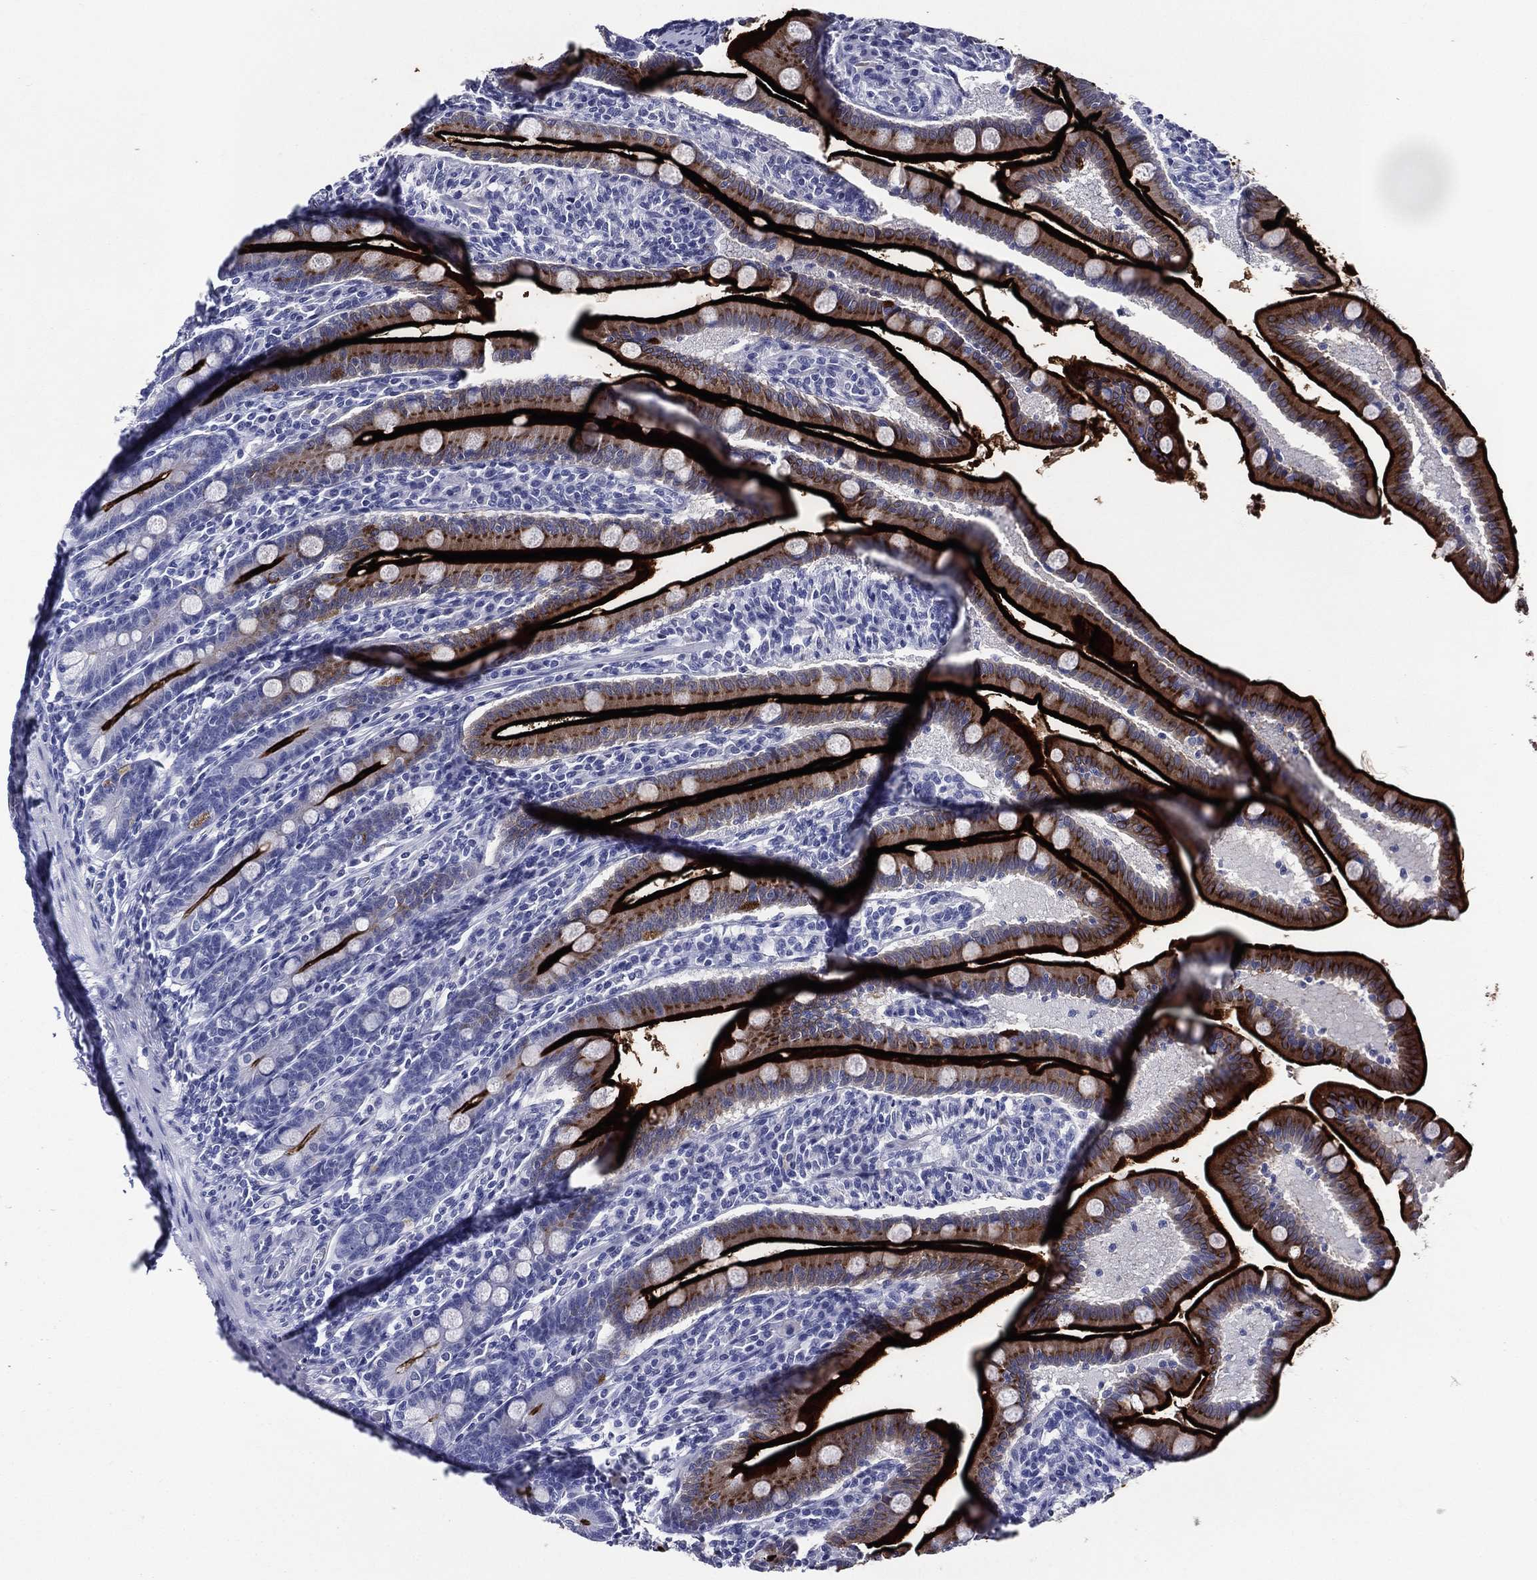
{"staining": {"intensity": "strong", "quantity": "25%-75%", "location": "cytoplasmic/membranous"}, "tissue": "small intestine", "cell_type": "Glandular cells", "image_type": "normal", "snomed": [{"axis": "morphology", "description": "Normal tissue, NOS"}, {"axis": "topography", "description": "Small intestine"}], "caption": "Immunohistochemistry (DAB (3,3'-diaminobenzidine)) staining of benign human small intestine exhibits strong cytoplasmic/membranous protein staining in about 25%-75% of glandular cells. Immunohistochemistry stains the protein in brown and the nuclei are stained blue.", "gene": "ACE2", "patient": {"sex": "male", "age": 66}}